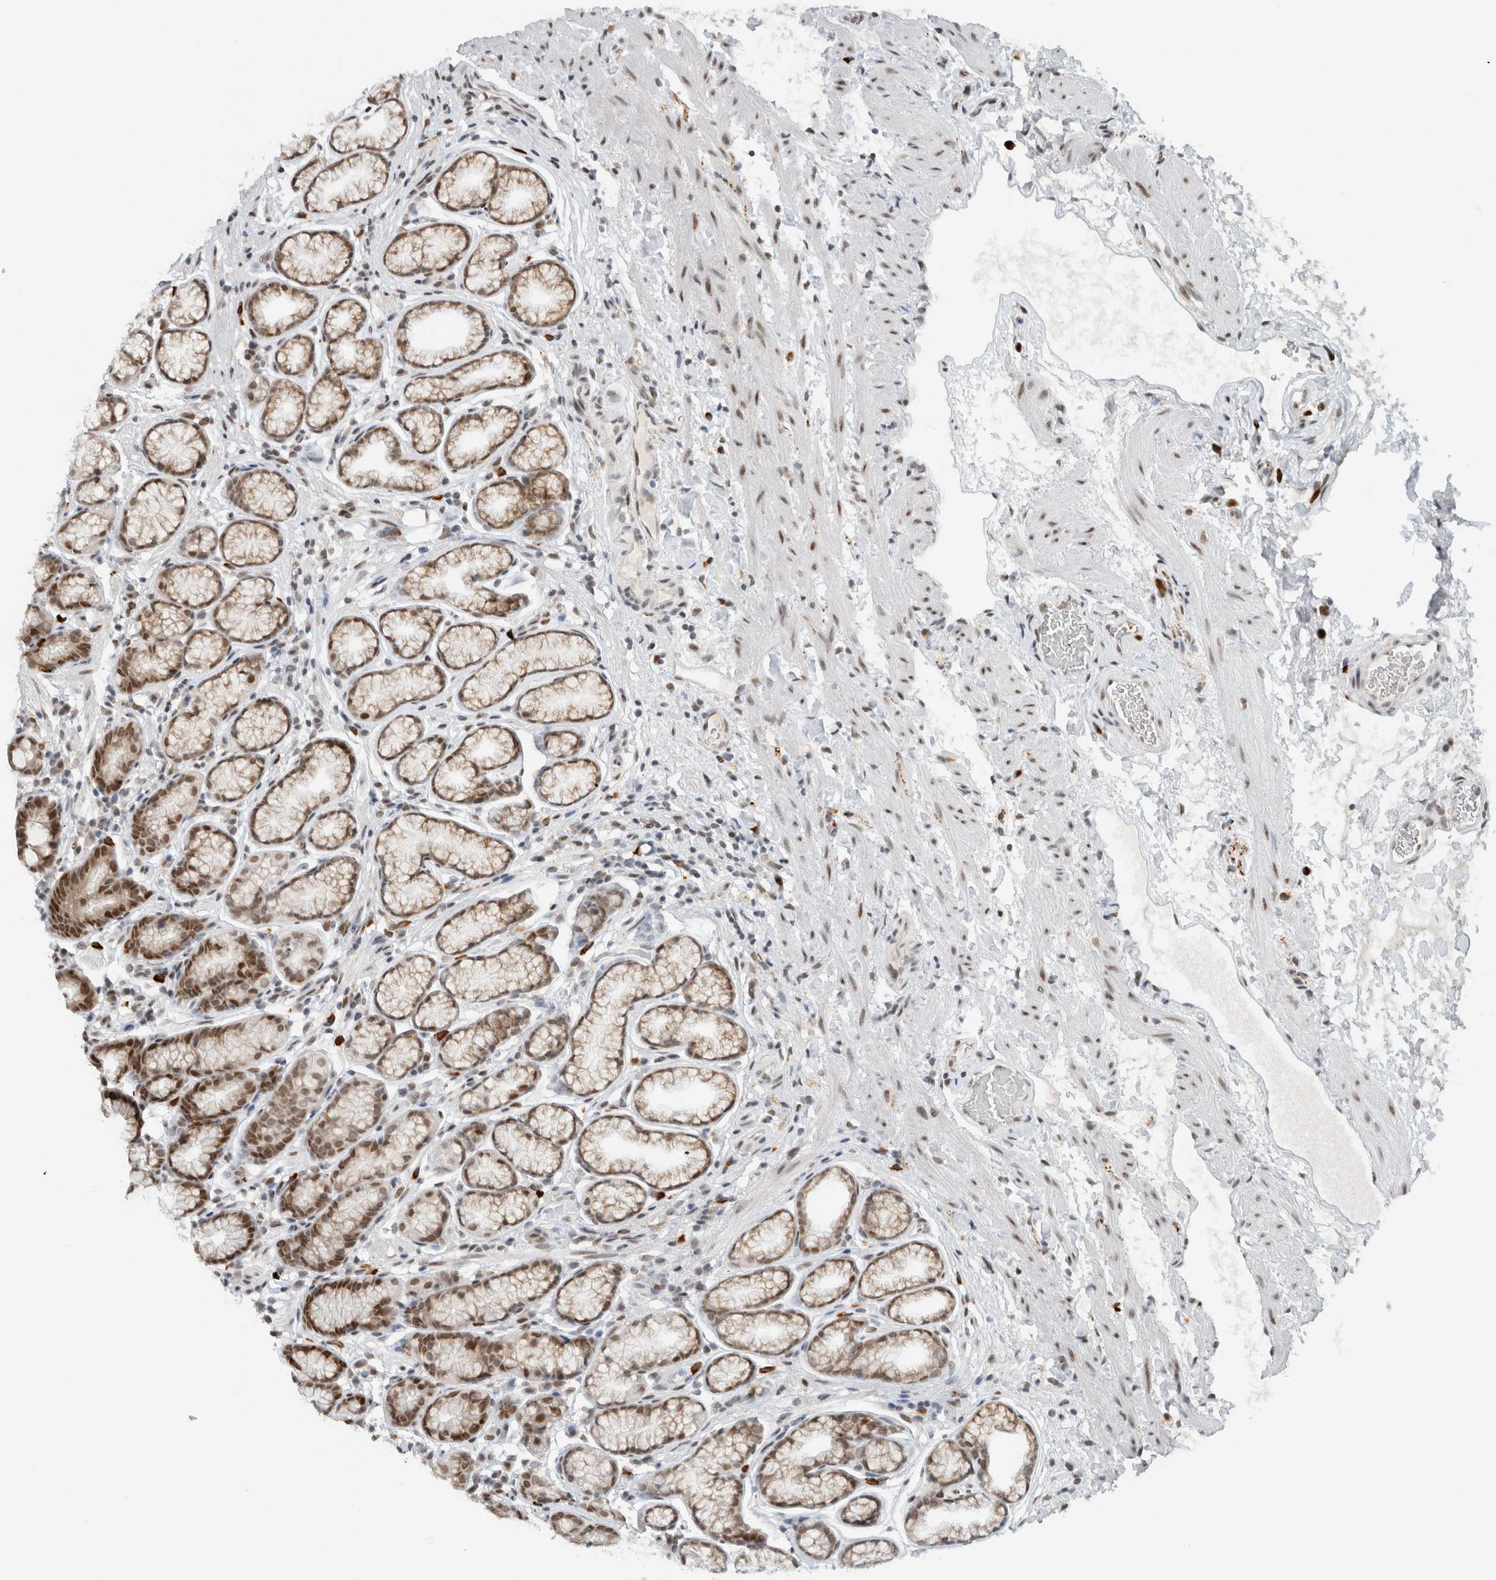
{"staining": {"intensity": "moderate", "quantity": ">75%", "location": "cytoplasmic/membranous,nuclear"}, "tissue": "stomach", "cell_type": "Glandular cells", "image_type": "normal", "snomed": [{"axis": "morphology", "description": "Normal tissue, NOS"}, {"axis": "topography", "description": "Stomach"}], "caption": "High-magnification brightfield microscopy of unremarkable stomach stained with DAB (brown) and counterstained with hematoxylin (blue). glandular cells exhibit moderate cytoplasmic/membranous,nuclear positivity is appreciated in approximately>75% of cells.", "gene": "HNRNPR", "patient": {"sex": "male", "age": 42}}